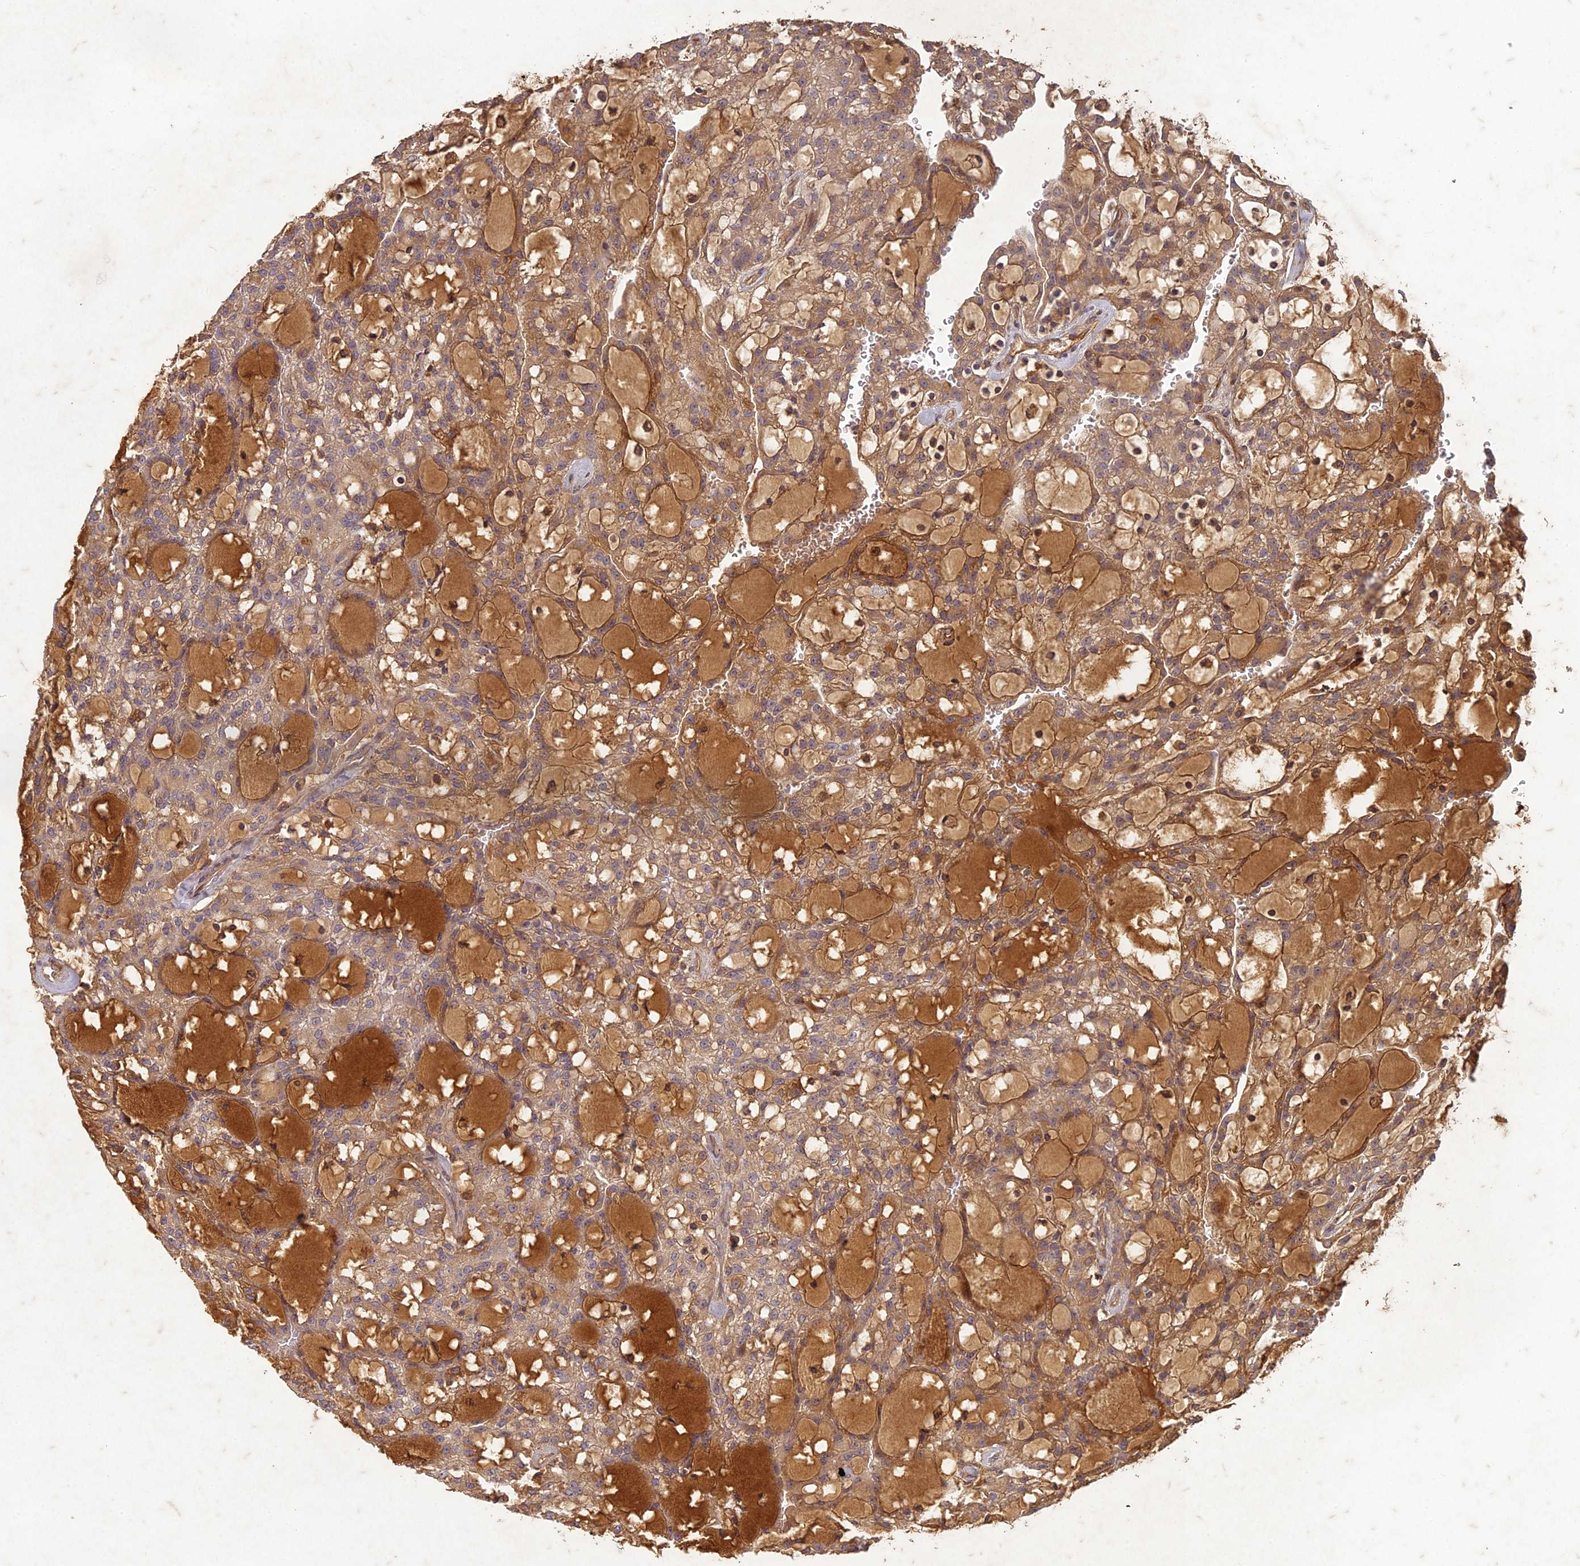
{"staining": {"intensity": "weak", "quantity": ">75%", "location": "cytoplasmic/membranous"}, "tissue": "renal cancer", "cell_type": "Tumor cells", "image_type": "cancer", "snomed": [{"axis": "morphology", "description": "Adenocarcinoma, NOS"}, {"axis": "topography", "description": "Kidney"}], "caption": "About >75% of tumor cells in renal cancer (adenocarcinoma) reveal weak cytoplasmic/membranous protein staining as visualized by brown immunohistochemical staining.", "gene": "TCF25", "patient": {"sex": "male", "age": 63}}